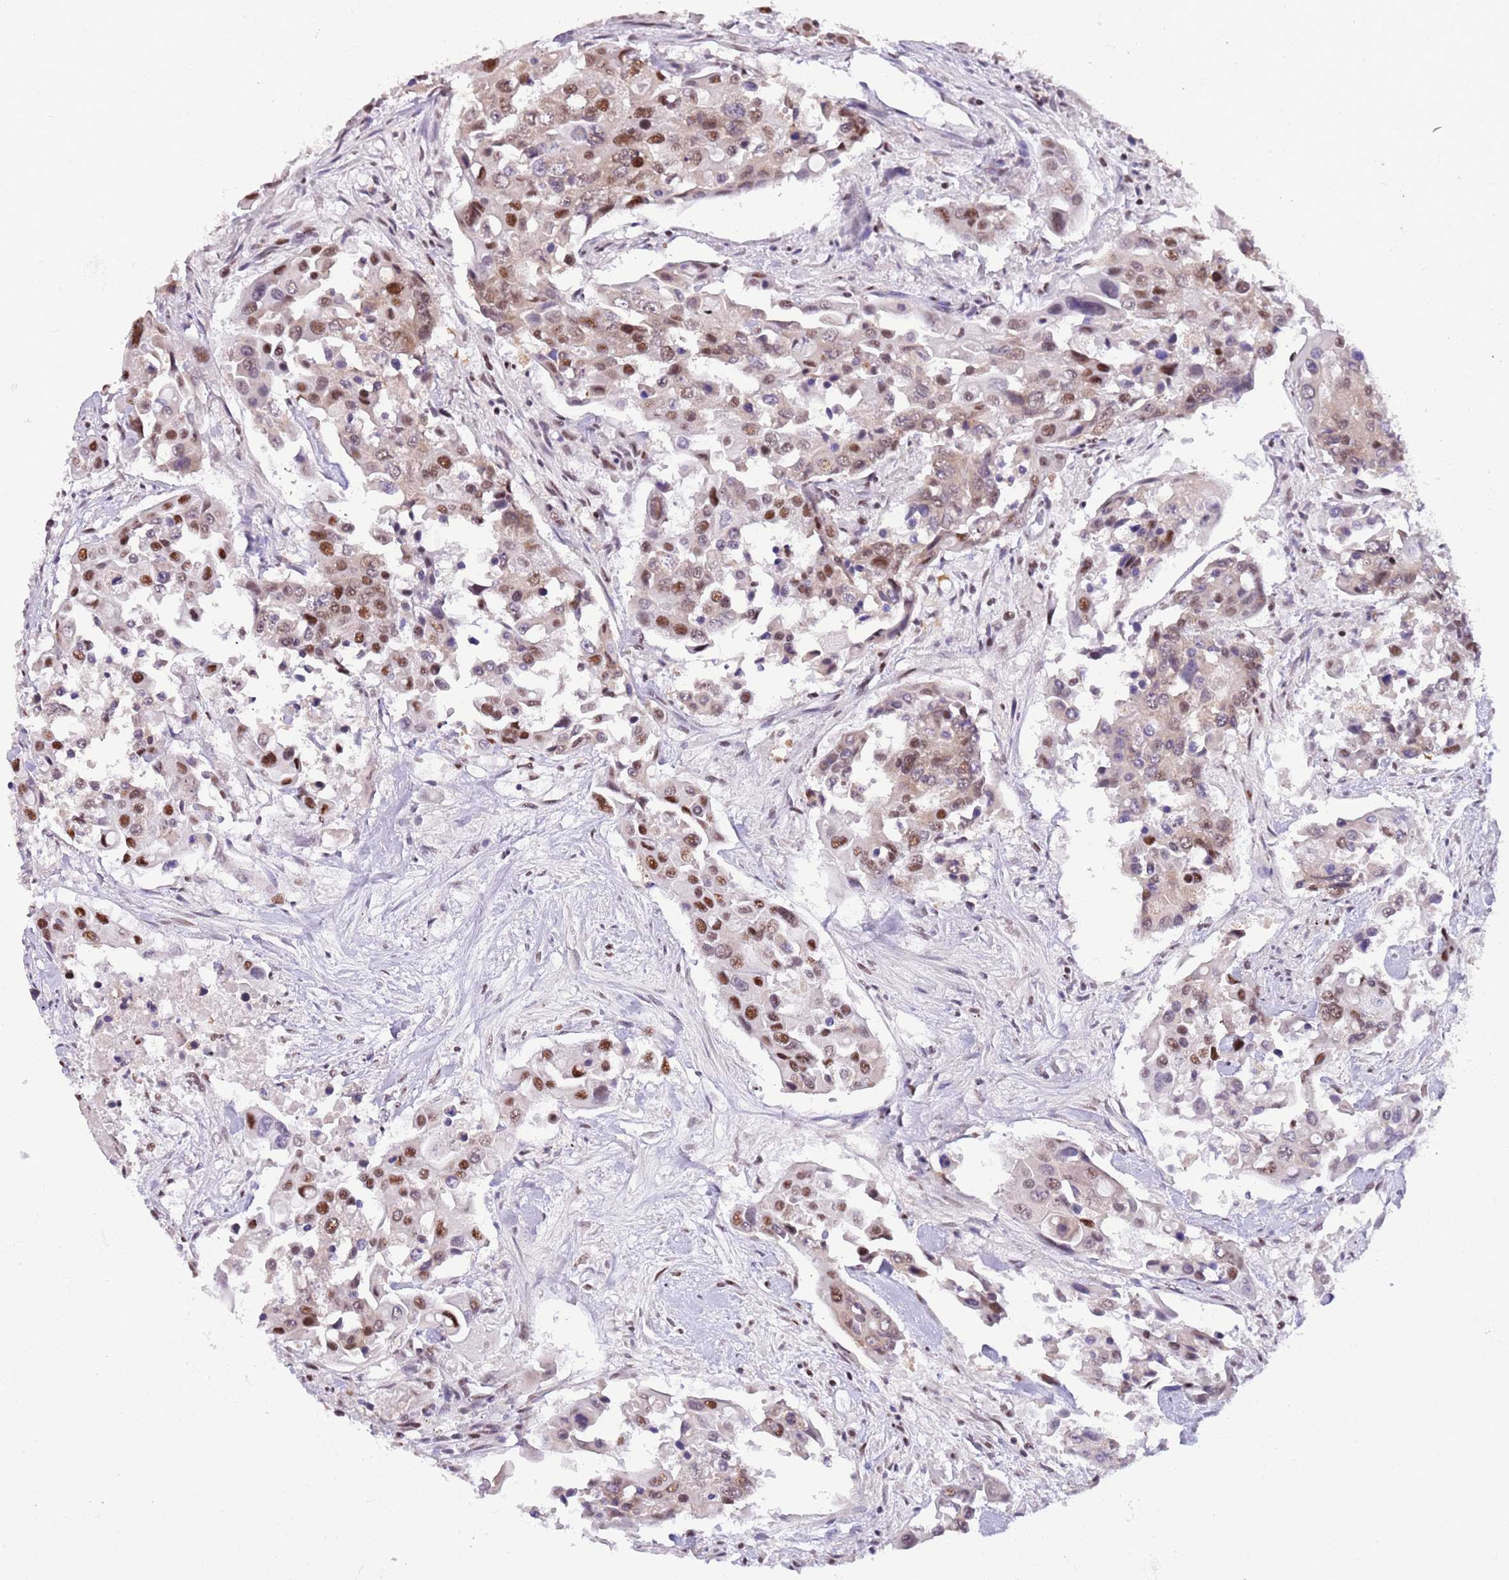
{"staining": {"intensity": "strong", "quantity": ">75%", "location": "nuclear"}, "tissue": "colorectal cancer", "cell_type": "Tumor cells", "image_type": "cancer", "snomed": [{"axis": "morphology", "description": "Adenocarcinoma, NOS"}, {"axis": "topography", "description": "Colon"}], "caption": "Adenocarcinoma (colorectal) was stained to show a protein in brown. There is high levels of strong nuclear staining in about >75% of tumor cells.", "gene": "SF3A2", "patient": {"sex": "male", "age": 77}}